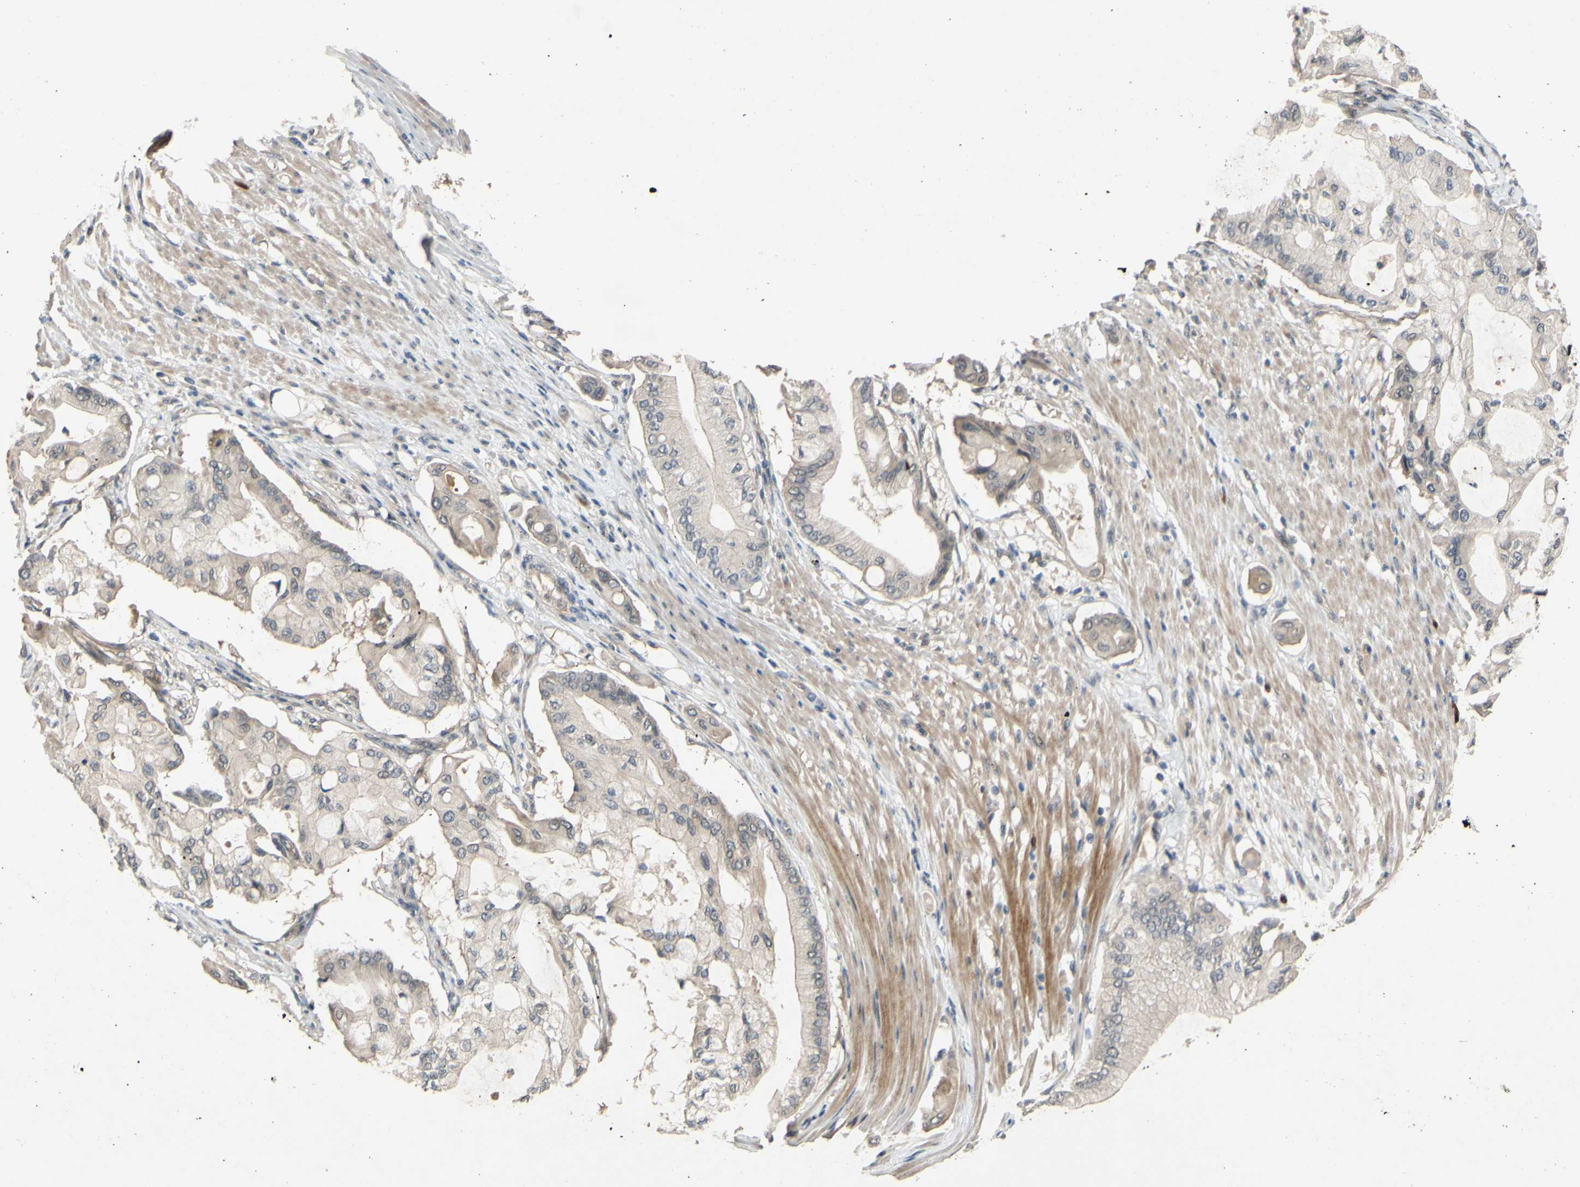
{"staining": {"intensity": "weak", "quantity": ">75%", "location": "cytoplasmic/membranous"}, "tissue": "pancreatic cancer", "cell_type": "Tumor cells", "image_type": "cancer", "snomed": [{"axis": "morphology", "description": "Adenocarcinoma, NOS"}, {"axis": "morphology", "description": "Adenocarcinoma, metastatic, NOS"}, {"axis": "topography", "description": "Lymph node"}, {"axis": "topography", "description": "Pancreas"}, {"axis": "topography", "description": "Duodenum"}], "caption": "DAB immunohistochemical staining of pancreatic cancer displays weak cytoplasmic/membranous protein positivity in approximately >75% of tumor cells. The staining is performed using DAB (3,3'-diaminobenzidine) brown chromogen to label protein expression. The nuclei are counter-stained blue using hematoxylin.", "gene": "ALK", "patient": {"sex": "female", "age": 64}}